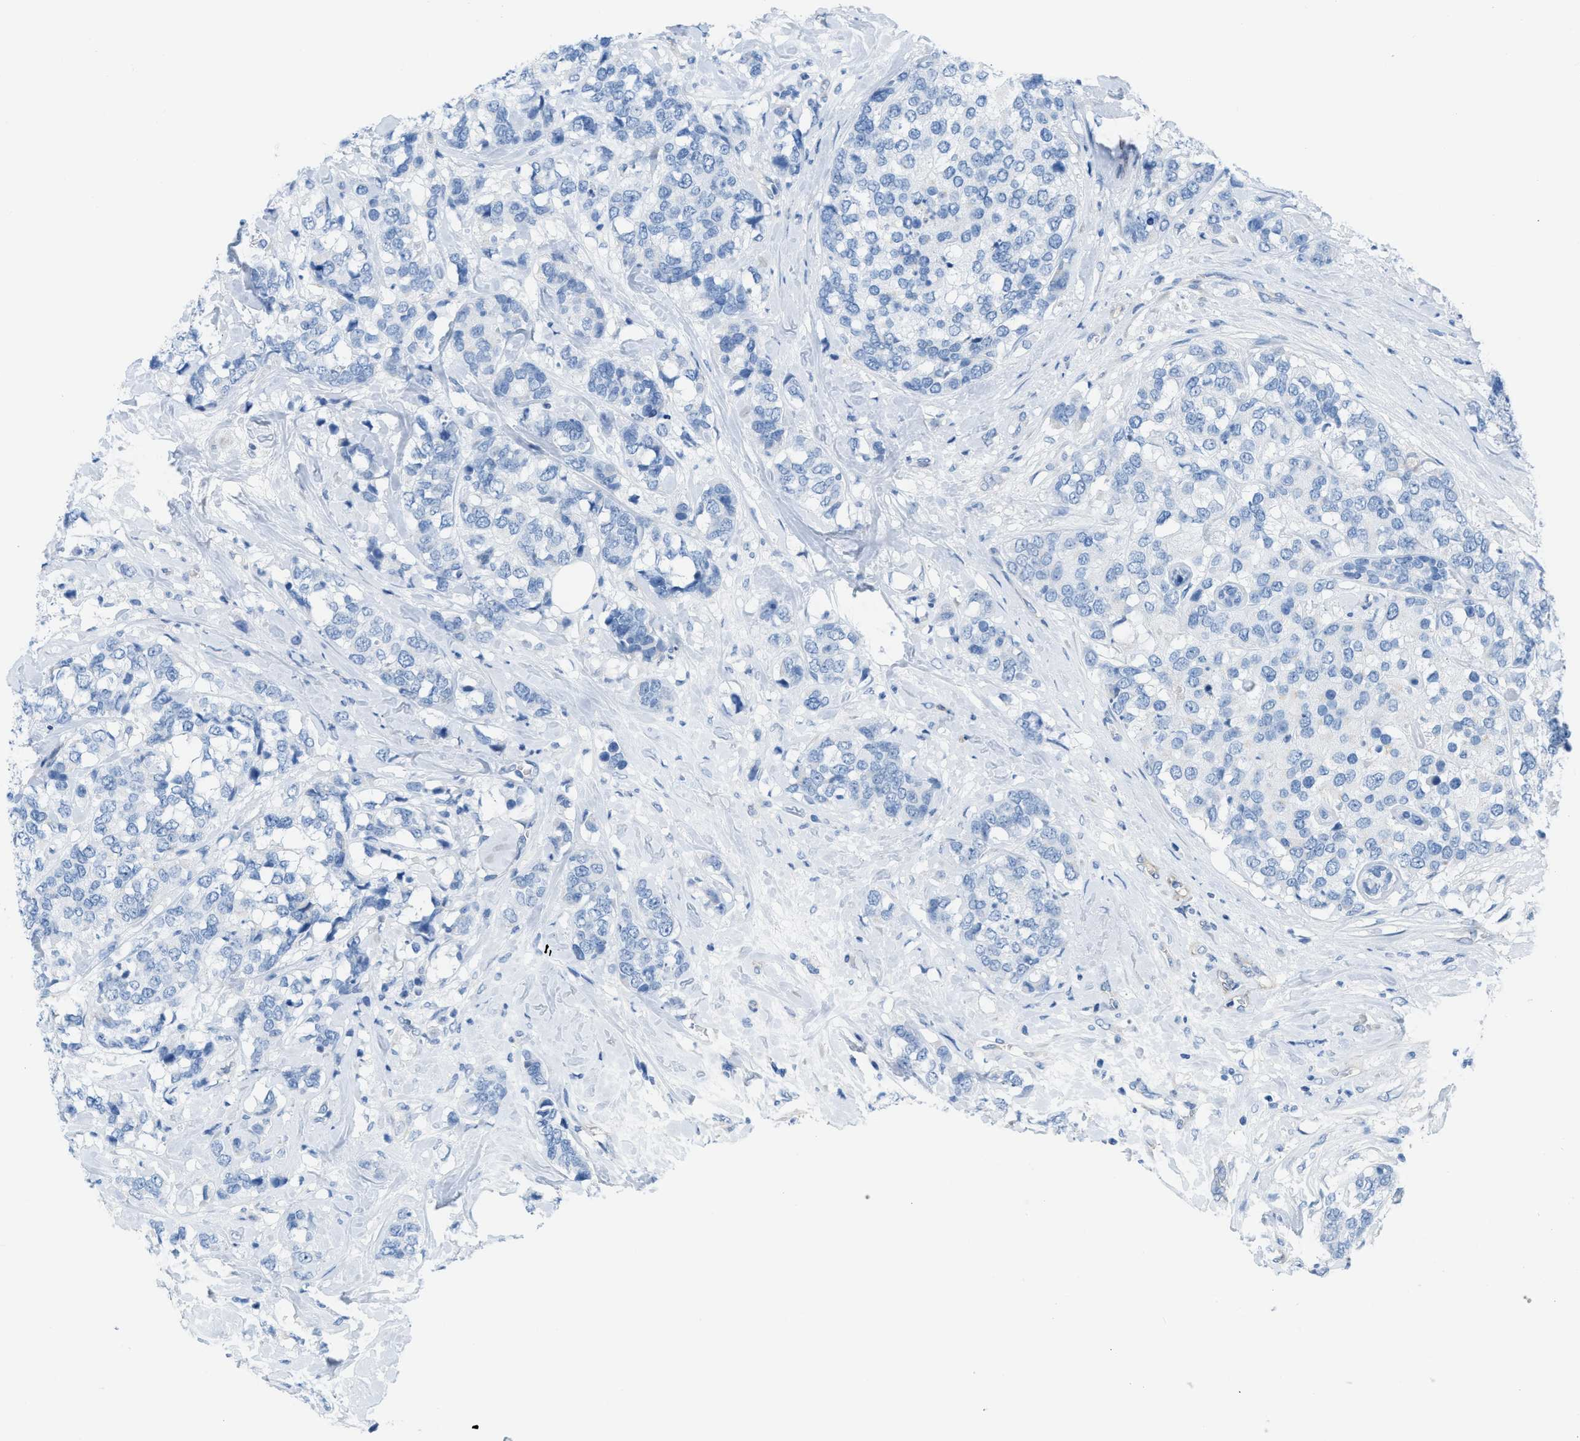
{"staining": {"intensity": "negative", "quantity": "none", "location": "none"}, "tissue": "breast cancer", "cell_type": "Tumor cells", "image_type": "cancer", "snomed": [{"axis": "morphology", "description": "Lobular carcinoma"}, {"axis": "topography", "description": "Breast"}], "caption": "This is a micrograph of immunohistochemistry staining of breast cancer (lobular carcinoma), which shows no expression in tumor cells. (DAB (3,3'-diaminobenzidine) immunohistochemistry (IHC) visualized using brightfield microscopy, high magnification).", "gene": "ASGR1", "patient": {"sex": "female", "age": 59}}